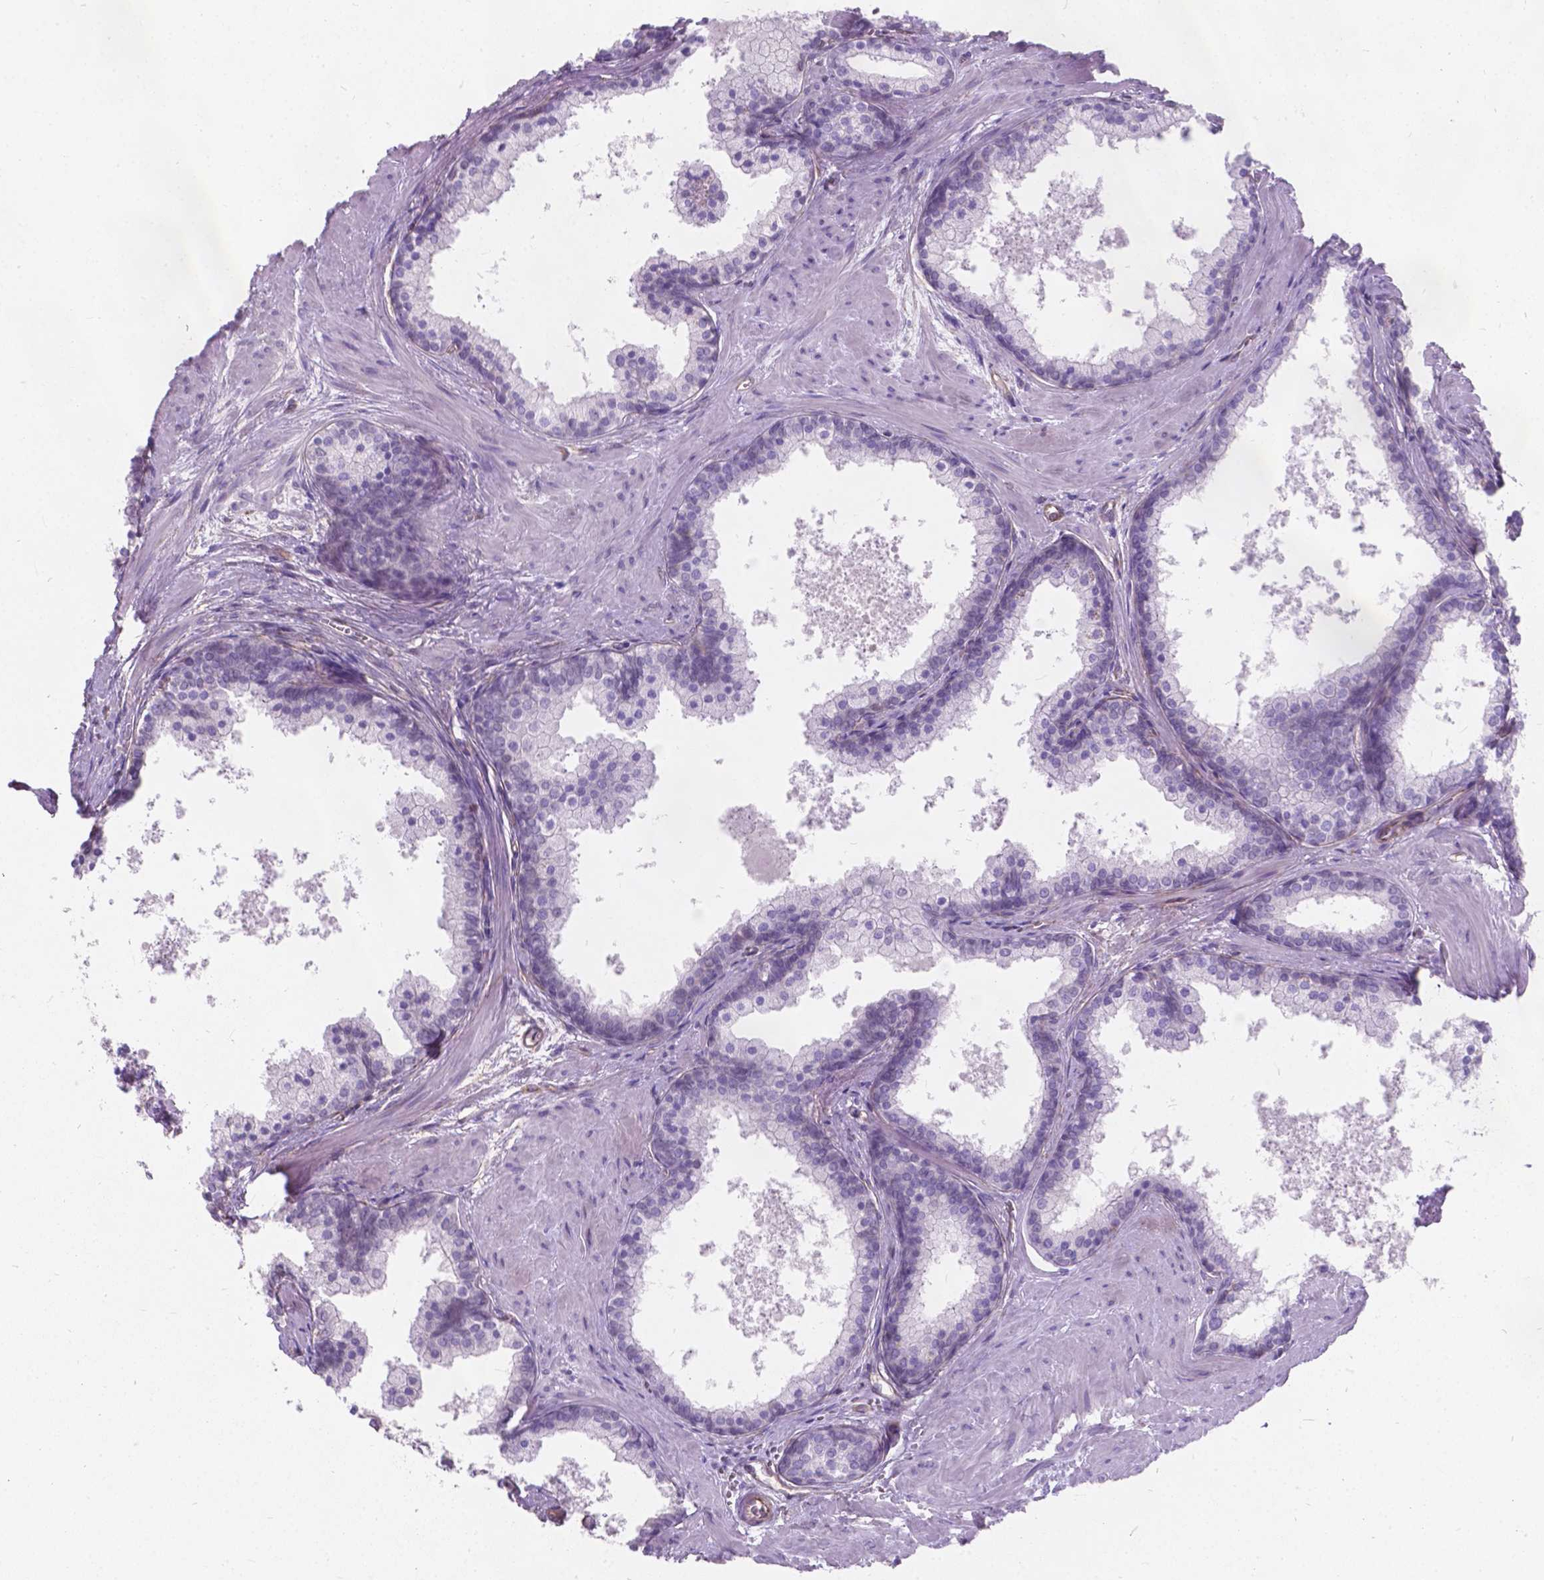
{"staining": {"intensity": "weak", "quantity": "<25%", "location": "cytoplasmic/membranous"}, "tissue": "prostate", "cell_type": "Glandular cells", "image_type": "normal", "snomed": [{"axis": "morphology", "description": "Normal tissue, NOS"}, {"axis": "topography", "description": "Prostate"}], "caption": "Immunohistochemistry of unremarkable human prostate shows no expression in glandular cells. (DAB (3,3'-diaminobenzidine) immunohistochemistry (IHC), high magnification).", "gene": "AMOT", "patient": {"sex": "male", "age": 61}}